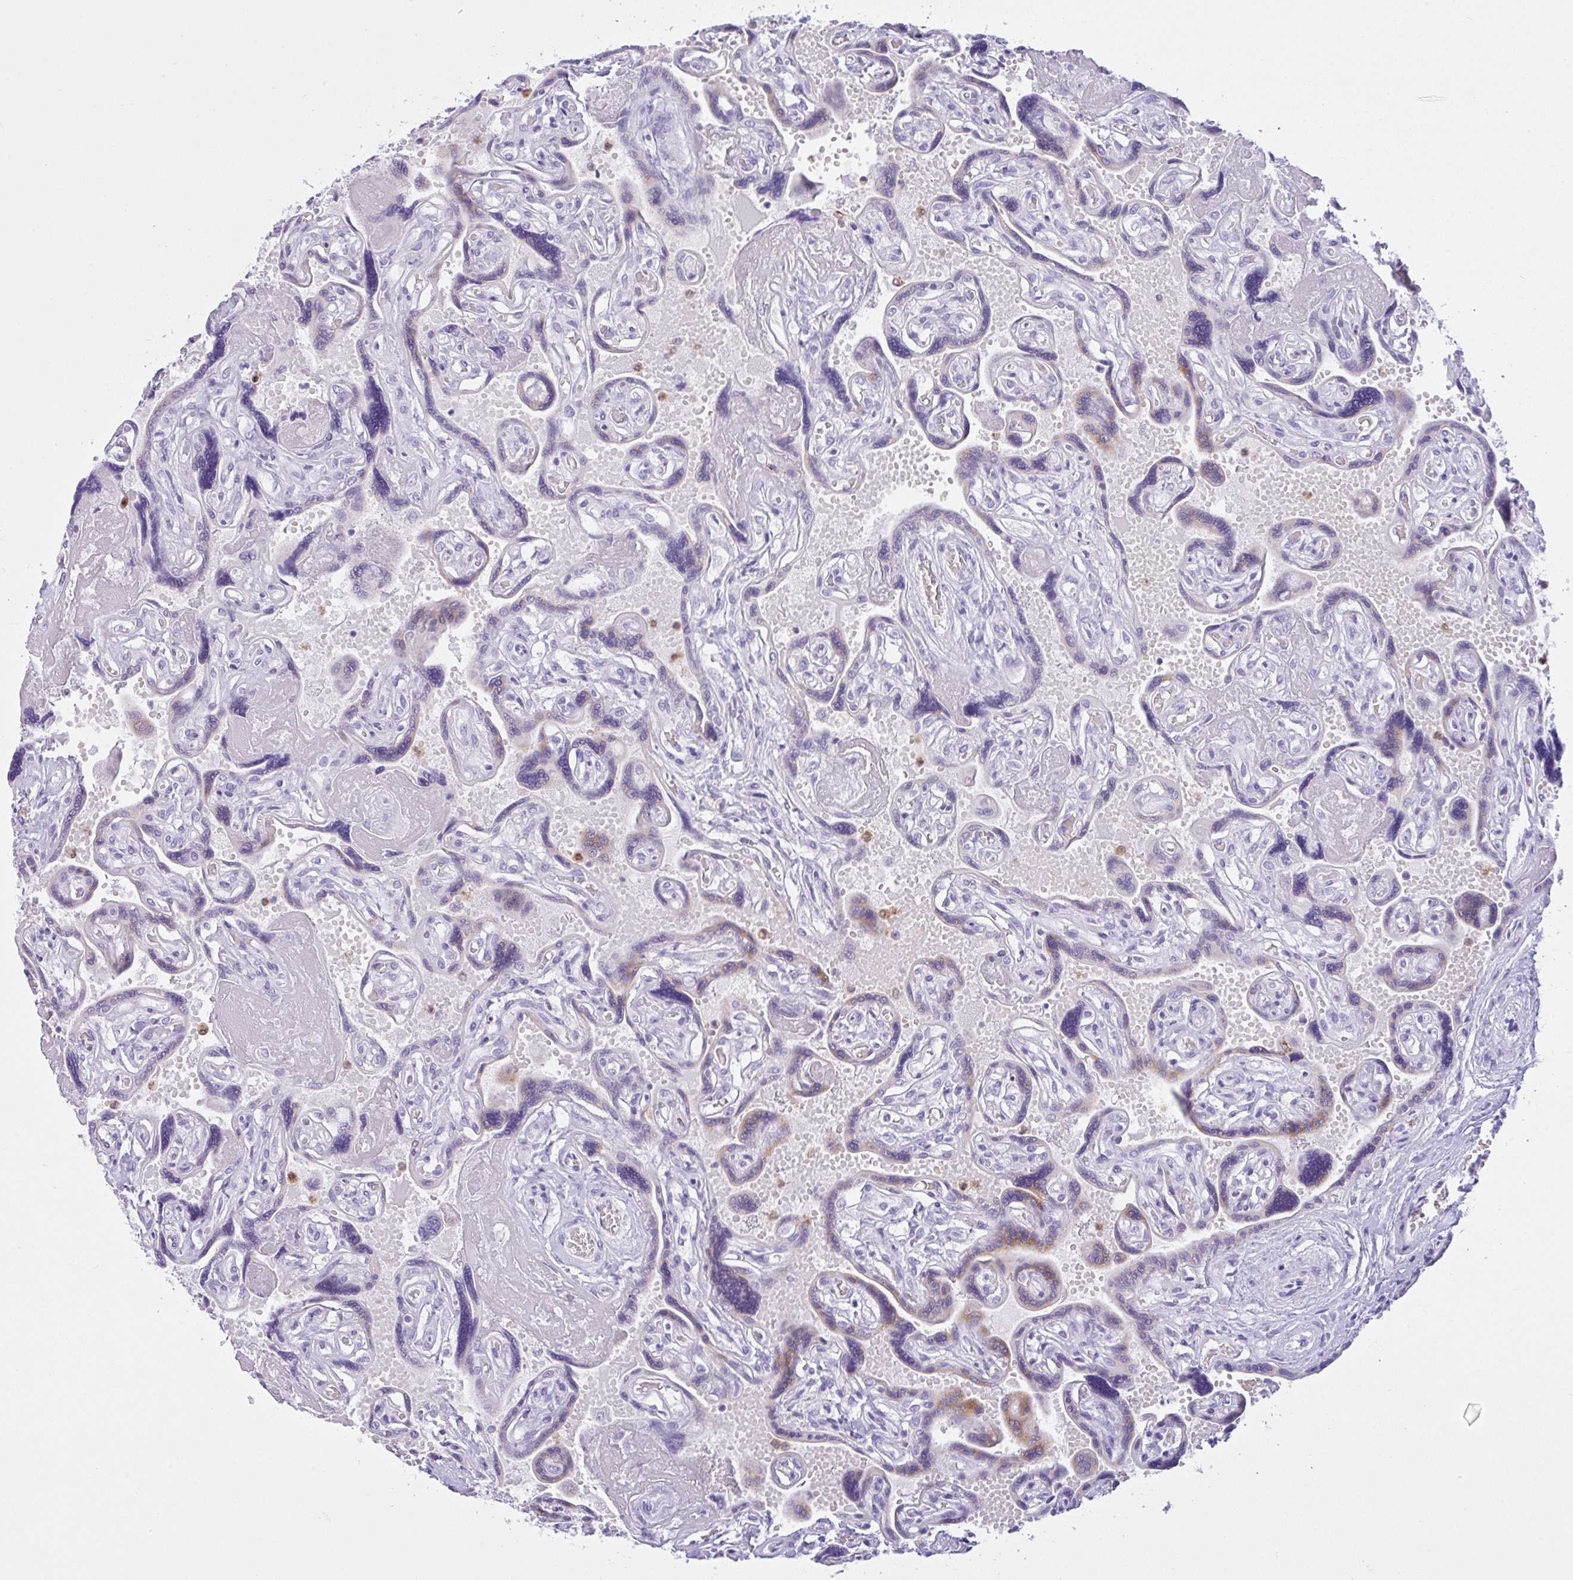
{"staining": {"intensity": "moderate", "quantity": "<25%", "location": "cytoplasmic/membranous"}, "tissue": "placenta", "cell_type": "Trophoblastic cells", "image_type": "normal", "snomed": [{"axis": "morphology", "description": "Normal tissue, NOS"}, {"axis": "topography", "description": "Placenta"}], "caption": "Immunohistochemical staining of unremarkable placenta exhibits low levels of moderate cytoplasmic/membranous positivity in about <25% of trophoblastic cells. (DAB = brown stain, brightfield microscopy at high magnification).", "gene": "NCF1", "patient": {"sex": "female", "age": 32}}